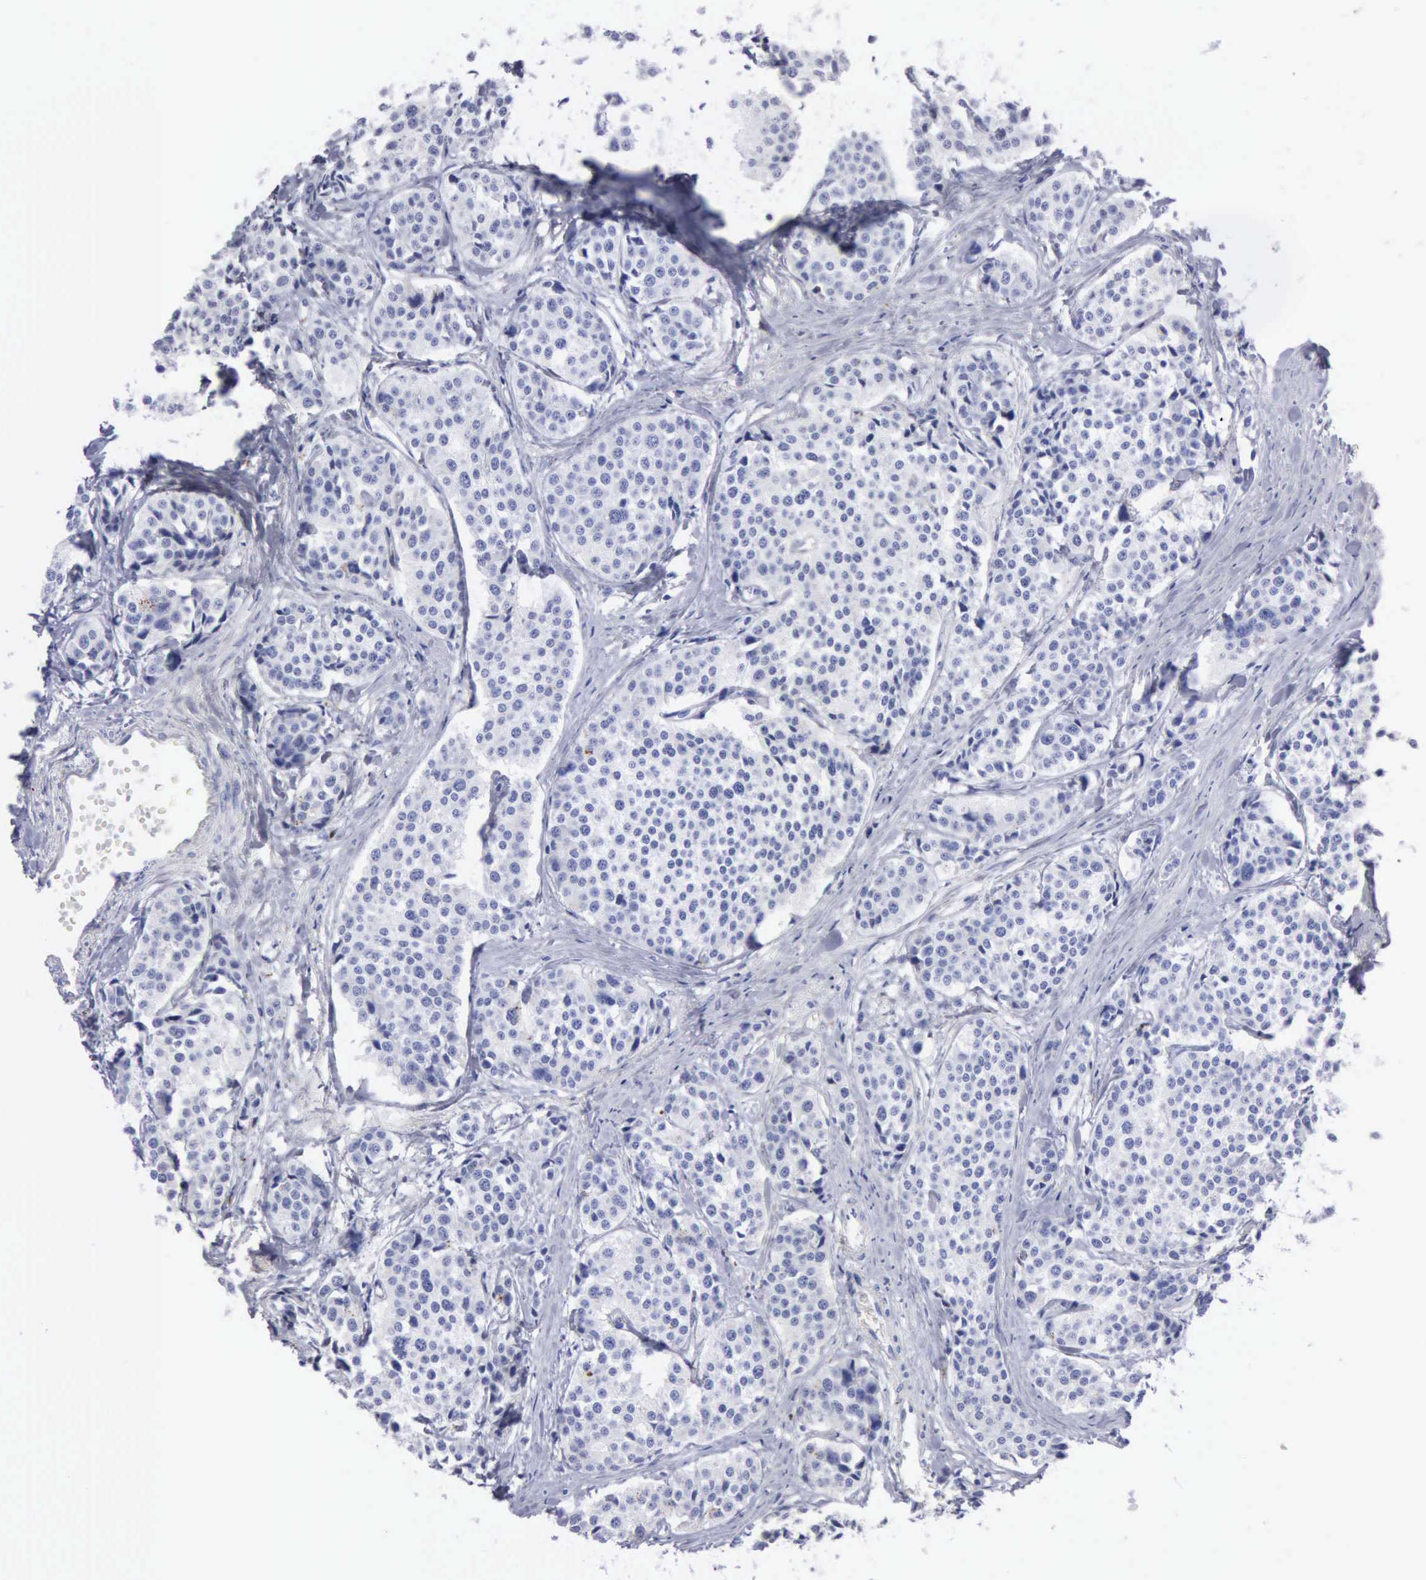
{"staining": {"intensity": "negative", "quantity": "none", "location": "none"}, "tissue": "carcinoid", "cell_type": "Tumor cells", "image_type": "cancer", "snomed": [{"axis": "morphology", "description": "Carcinoid, malignant, NOS"}, {"axis": "topography", "description": "Small intestine"}], "caption": "A high-resolution micrograph shows immunohistochemistry staining of carcinoid, which demonstrates no significant positivity in tumor cells.", "gene": "CTSL", "patient": {"sex": "male", "age": 60}}